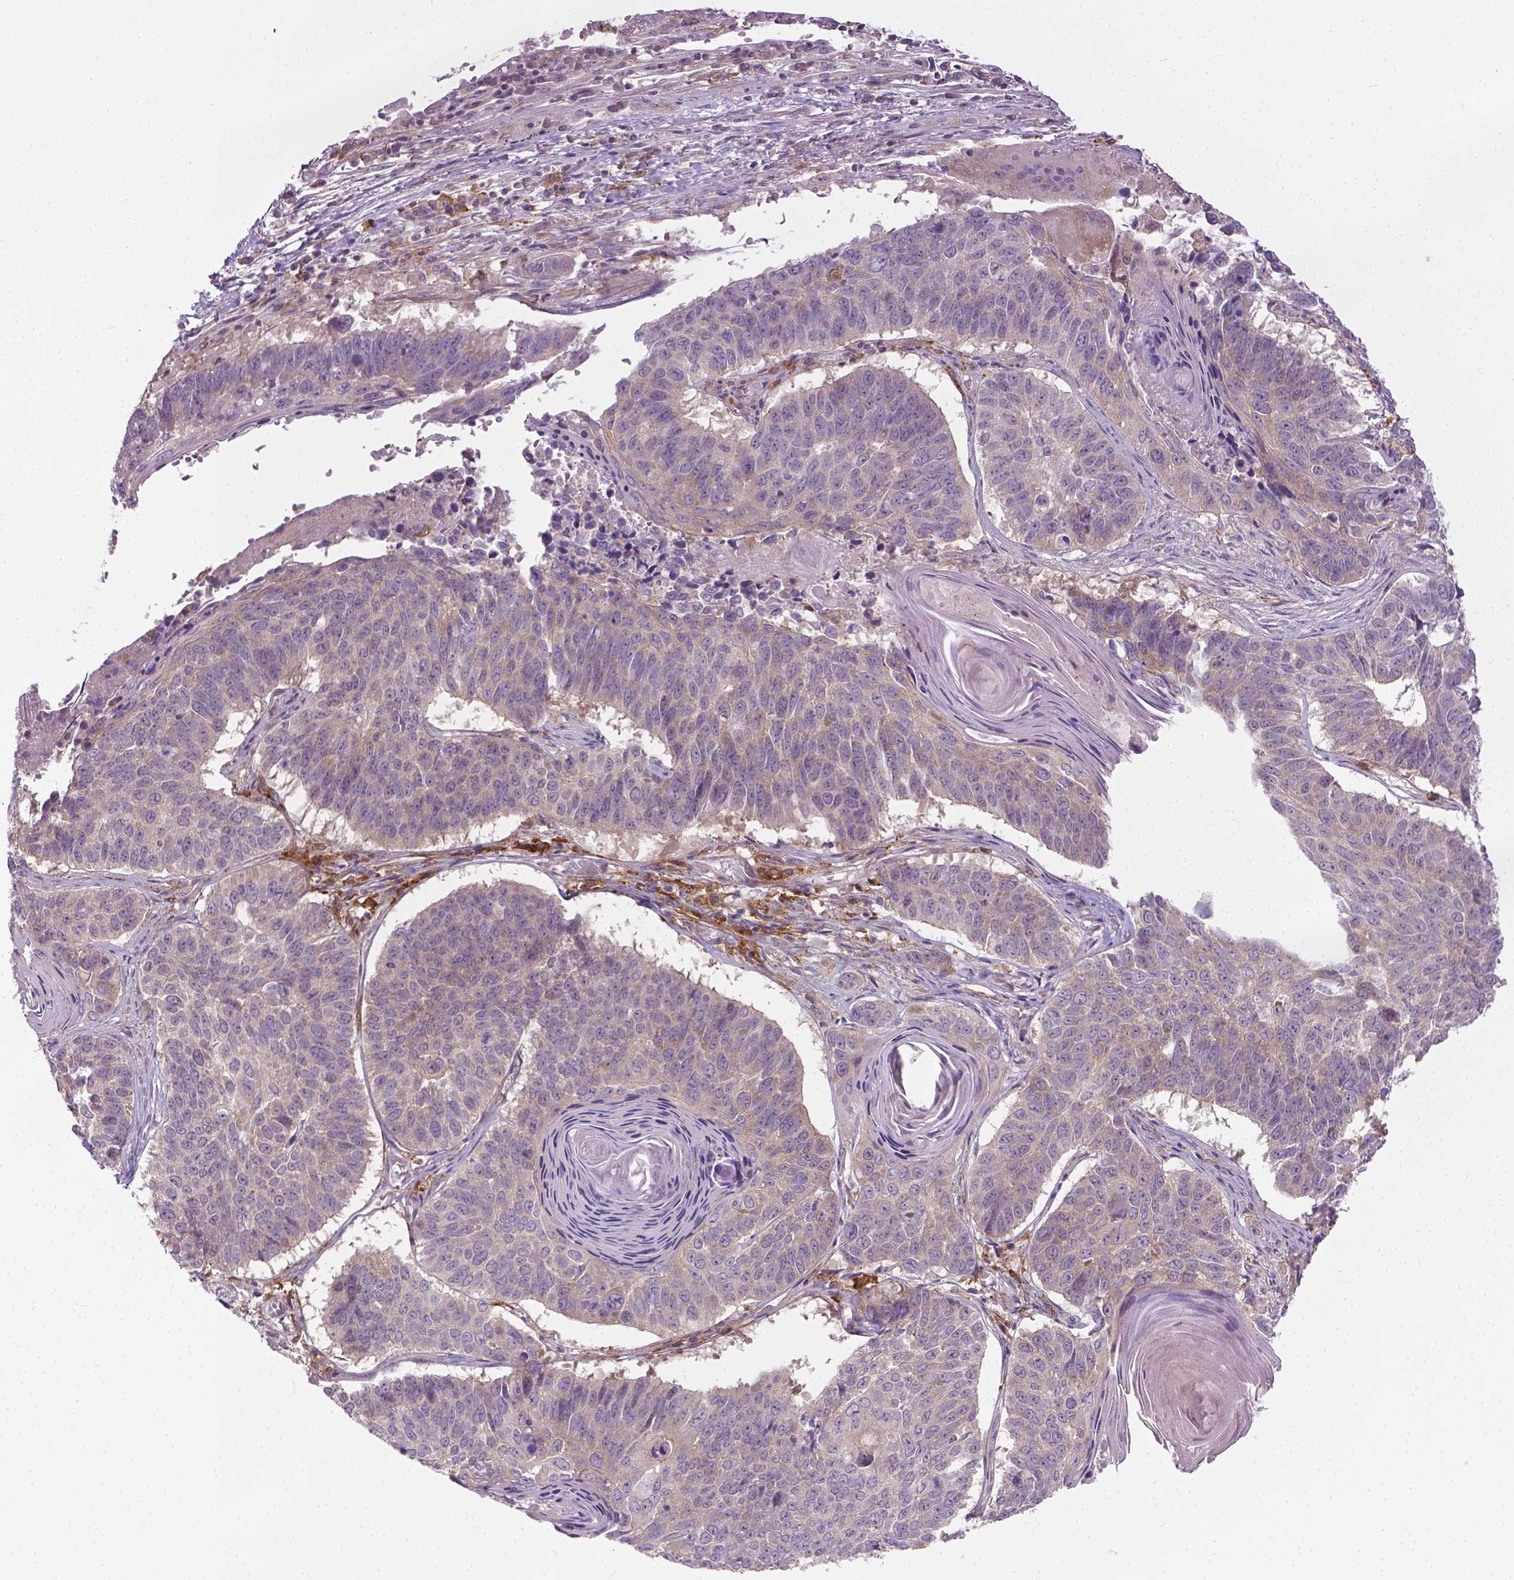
{"staining": {"intensity": "weak", "quantity": ">75%", "location": "cytoplasmic/membranous"}, "tissue": "lung cancer", "cell_type": "Tumor cells", "image_type": "cancer", "snomed": [{"axis": "morphology", "description": "Squamous cell carcinoma, NOS"}, {"axis": "topography", "description": "Lung"}], "caption": "The immunohistochemical stain labels weak cytoplasmic/membranous expression in tumor cells of lung cancer tissue.", "gene": "PRAG1", "patient": {"sex": "male", "age": 73}}